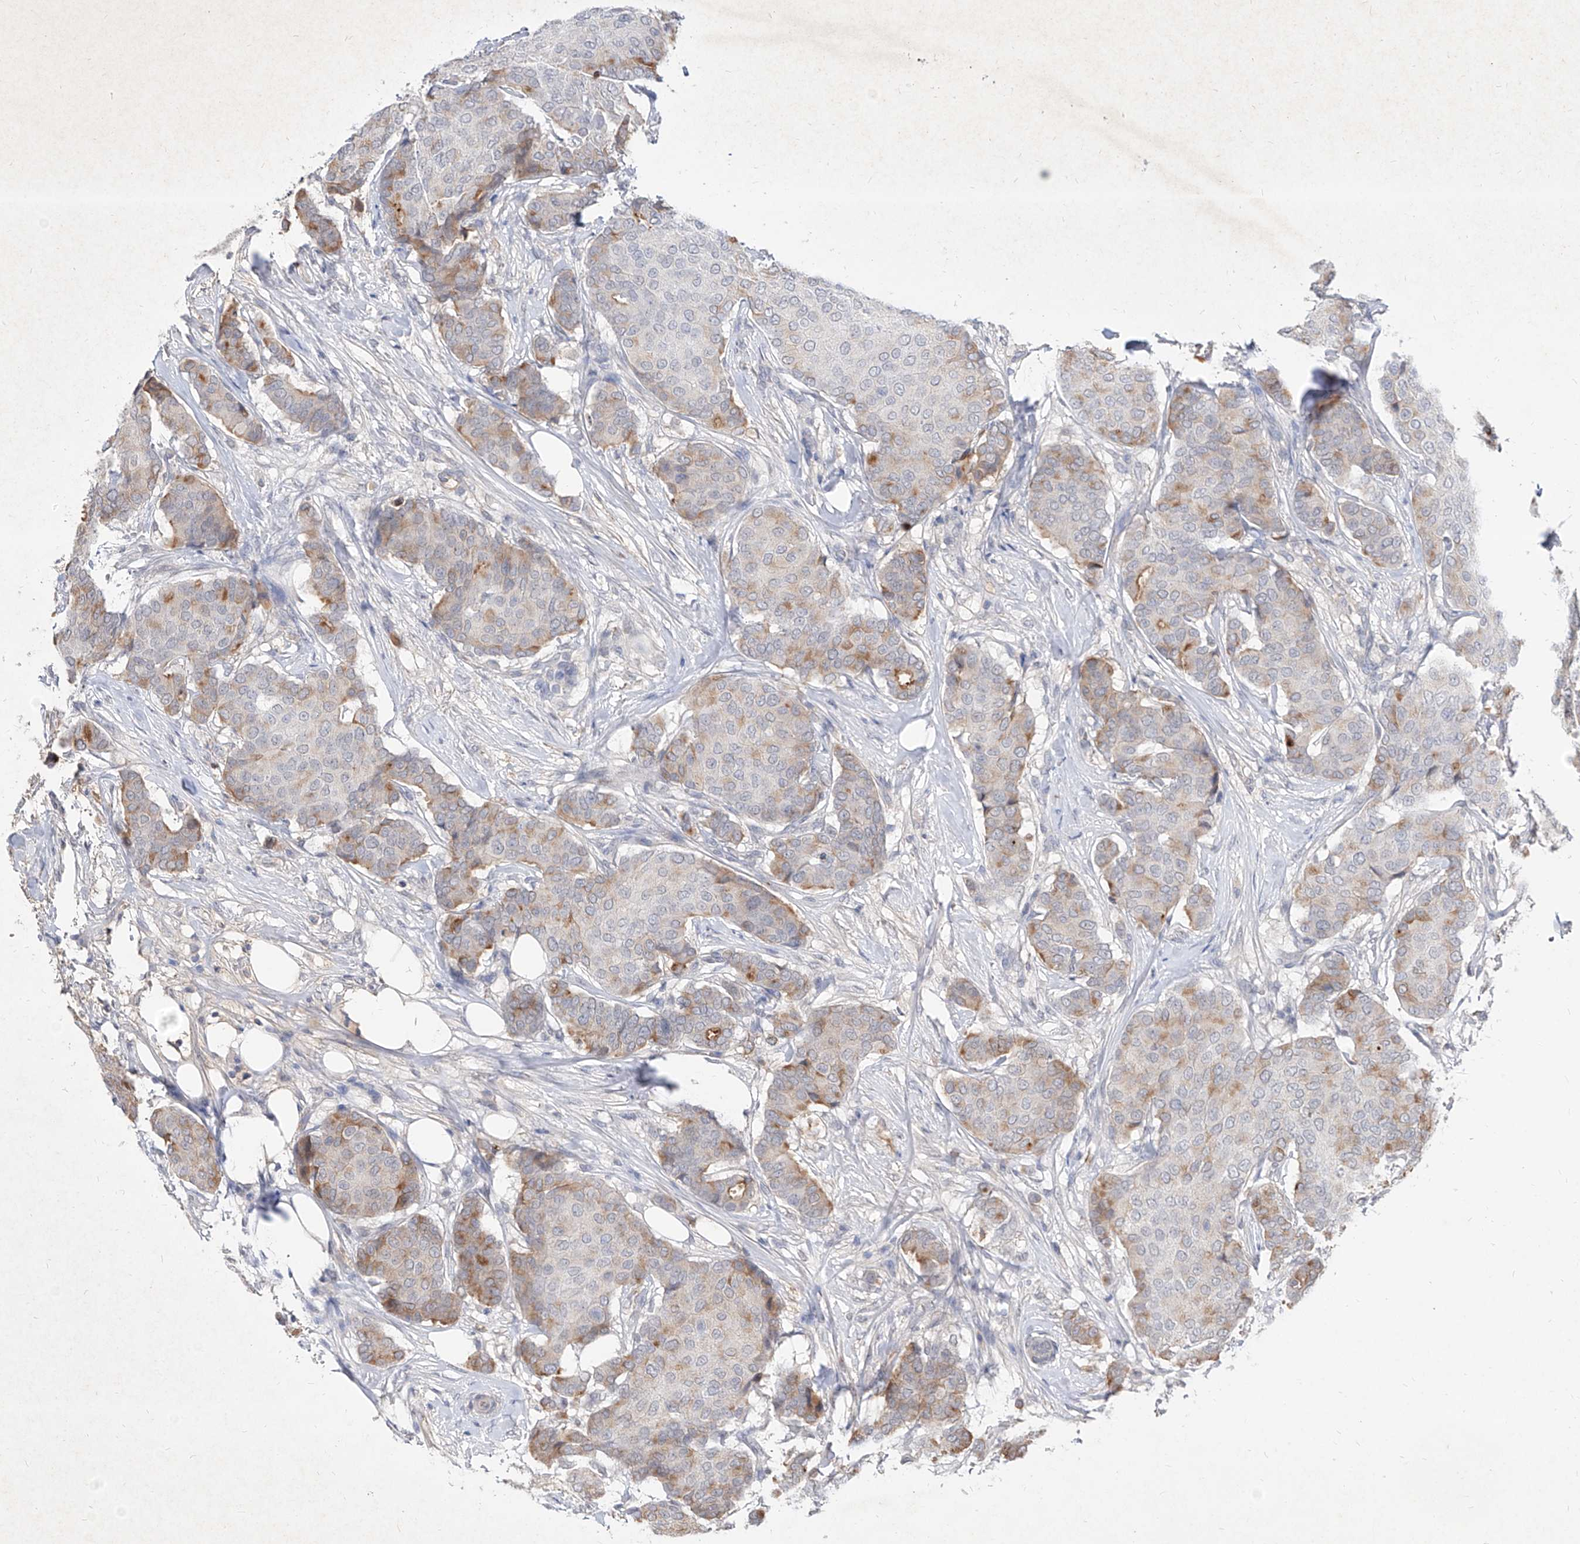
{"staining": {"intensity": "moderate", "quantity": "<25%", "location": "cytoplasmic/membranous"}, "tissue": "breast cancer", "cell_type": "Tumor cells", "image_type": "cancer", "snomed": [{"axis": "morphology", "description": "Duct carcinoma"}, {"axis": "topography", "description": "Breast"}], "caption": "Brown immunohistochemical staining in breast cancer (invasive ductal carcinoma) displays moderate cytoplasmic/membranous expression in about <25% of tumor cells.", "gene": "C4A", "patient": {"sex": "female", "age": 75}}